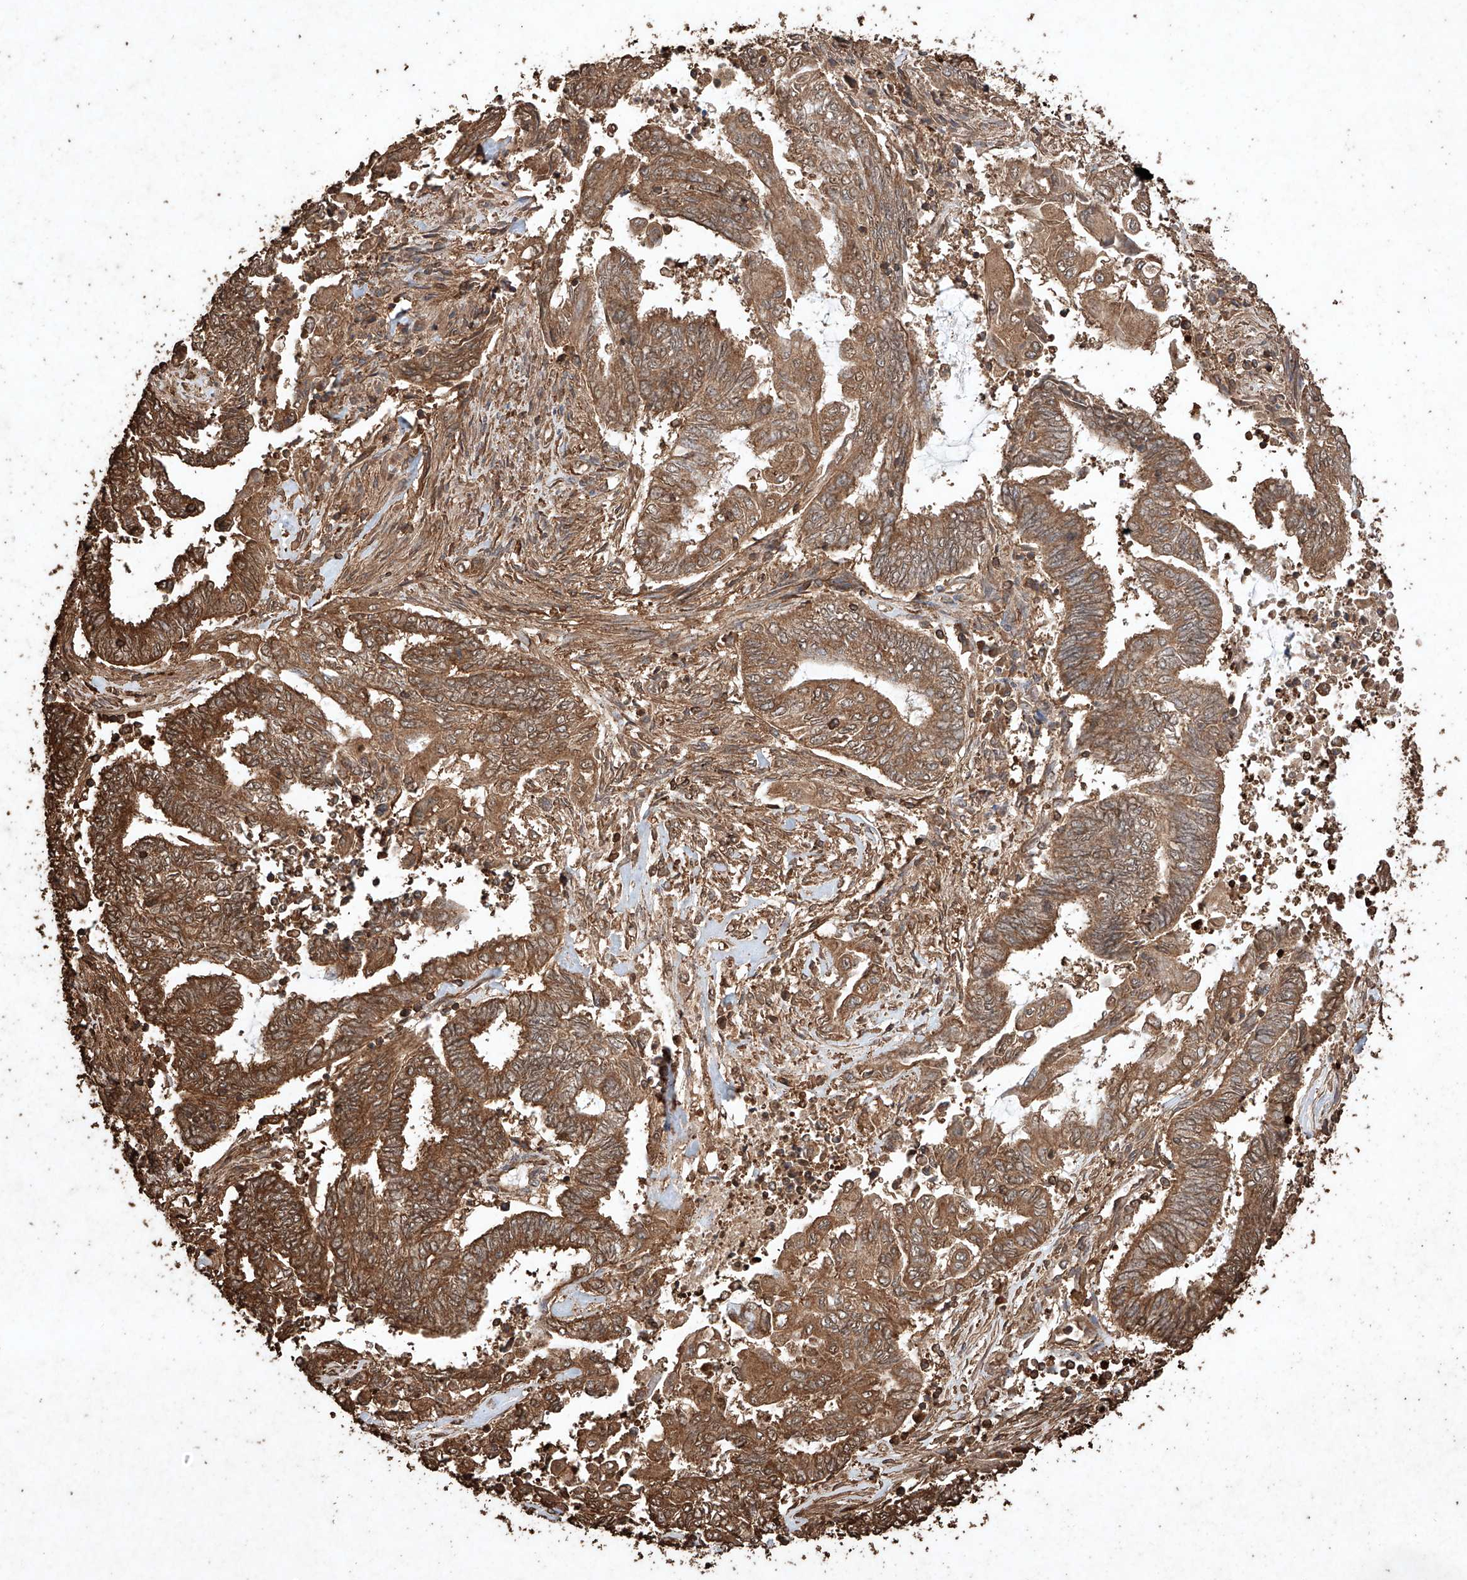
{"staining": {"intensity": "strong", "quantity": ">75%", "location": "cytoplasmic/membranous"}, "tissue": "endometrial cancer", "cell_type": "Tumor cells", "image_type": "cancer", "snomed": [{"axis": "morphology", "description": "Adenocarcinoma, NOS"}, {"axis": "topography", "description": "Uterus"}, {"axis": "topography", "description": "Endometrium"}], "caption": "This is a photomicrograph of immunohistochemistry staining of endometrial cancer (adenocarcinoma), which shows strong staining in the cytoplasmic/membranous of tumor cells.", "gene": "M6PR", "patient": {"sex": "female", "age": 70}}